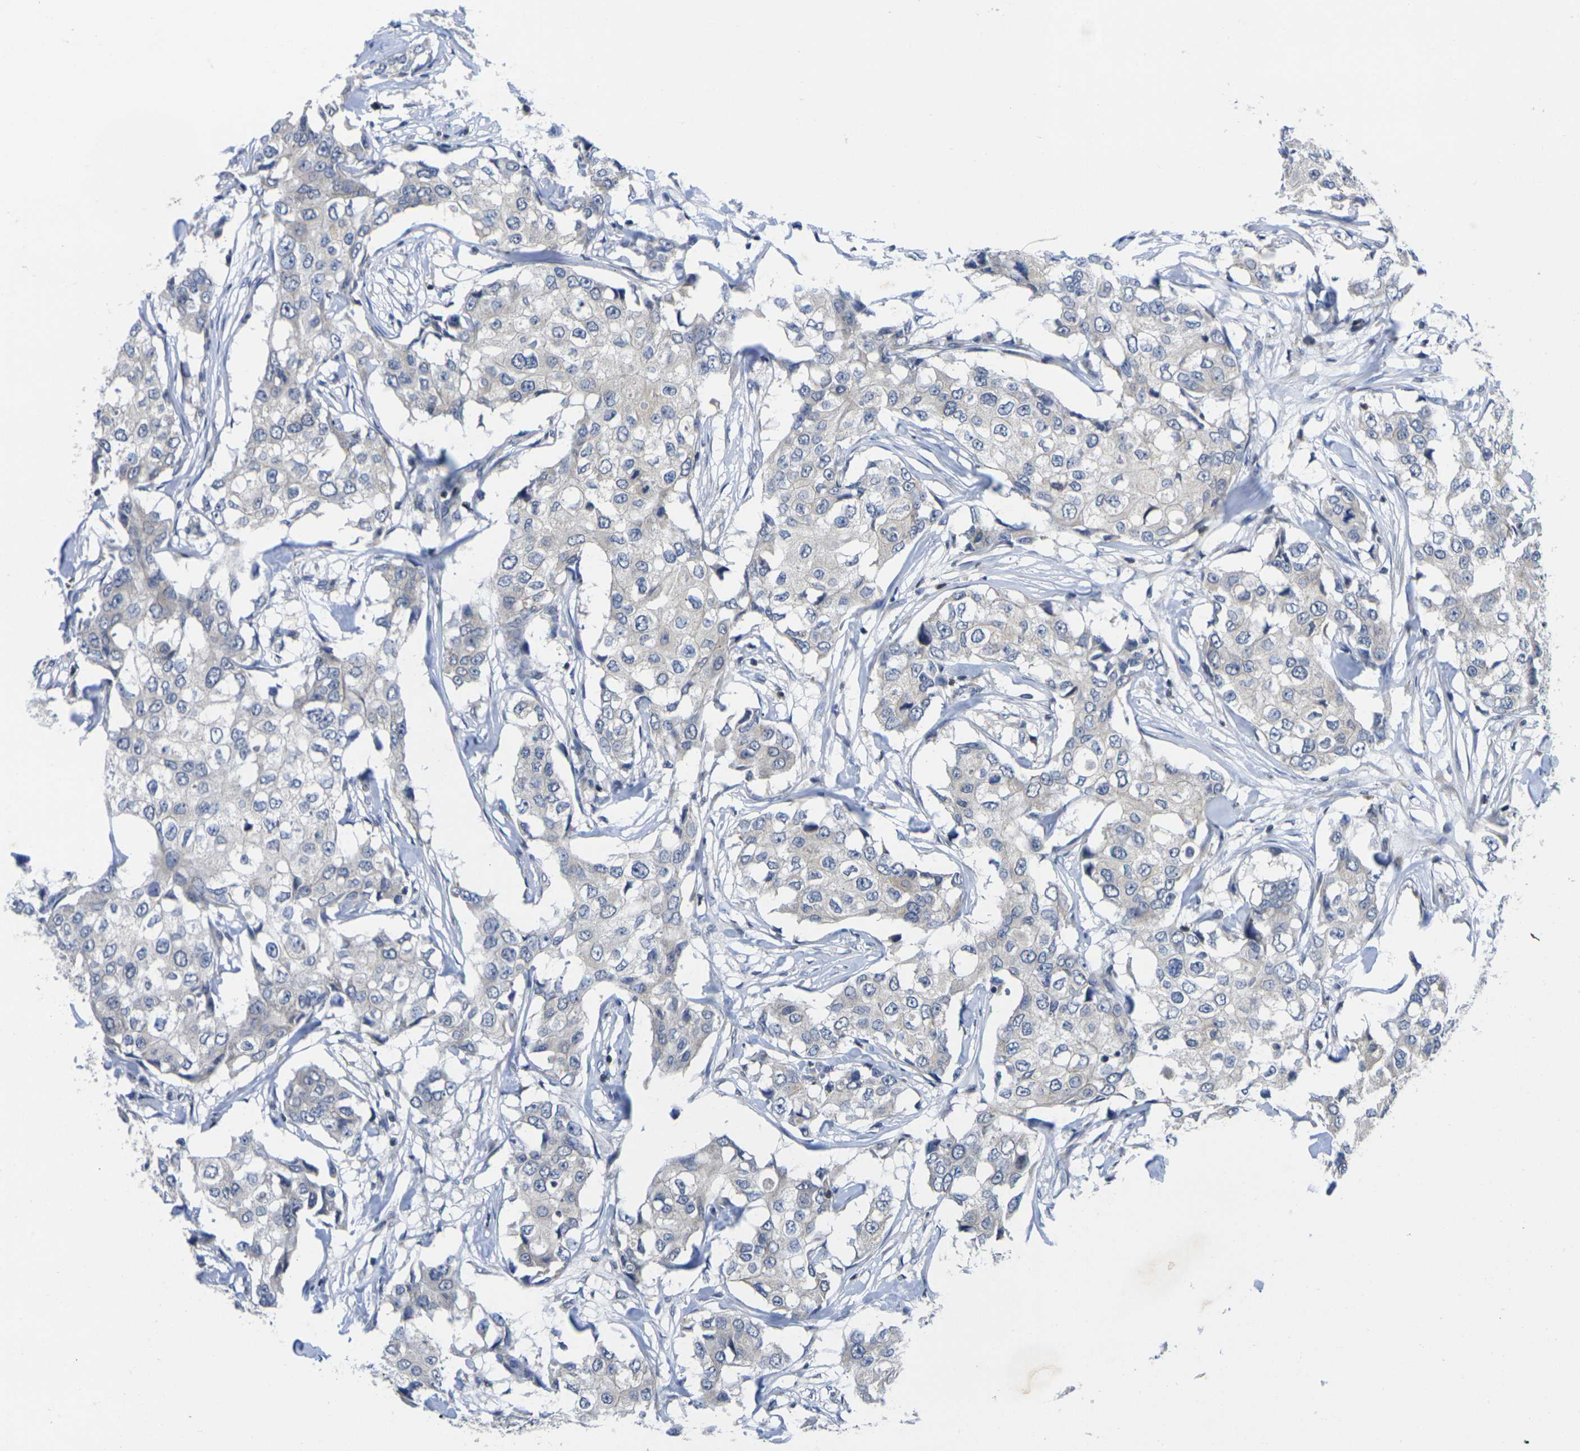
{"staining": {"intensity": "negative", "quantity": "none", "location": "none"}, "tissue": "breast cancer", "cell_type": "Tumor cells", "image_type": "cancer", "snomed": [{"axis": "morphology", "description": "Duct carcinoma"}, {"axis": "topography", "description": "Breast"}], "caption": "Breast cancer (intraductal carcinoma) was stained to show a protein in brown. There is no significant positivity in tumor cells. (DAB (3,3'-diaminobenzidine) immunohistochemistry visualized using brightfield microscopy, high magnification).", "gene": "IKZF1", "patient": {"sex": "female", "age": 27}}